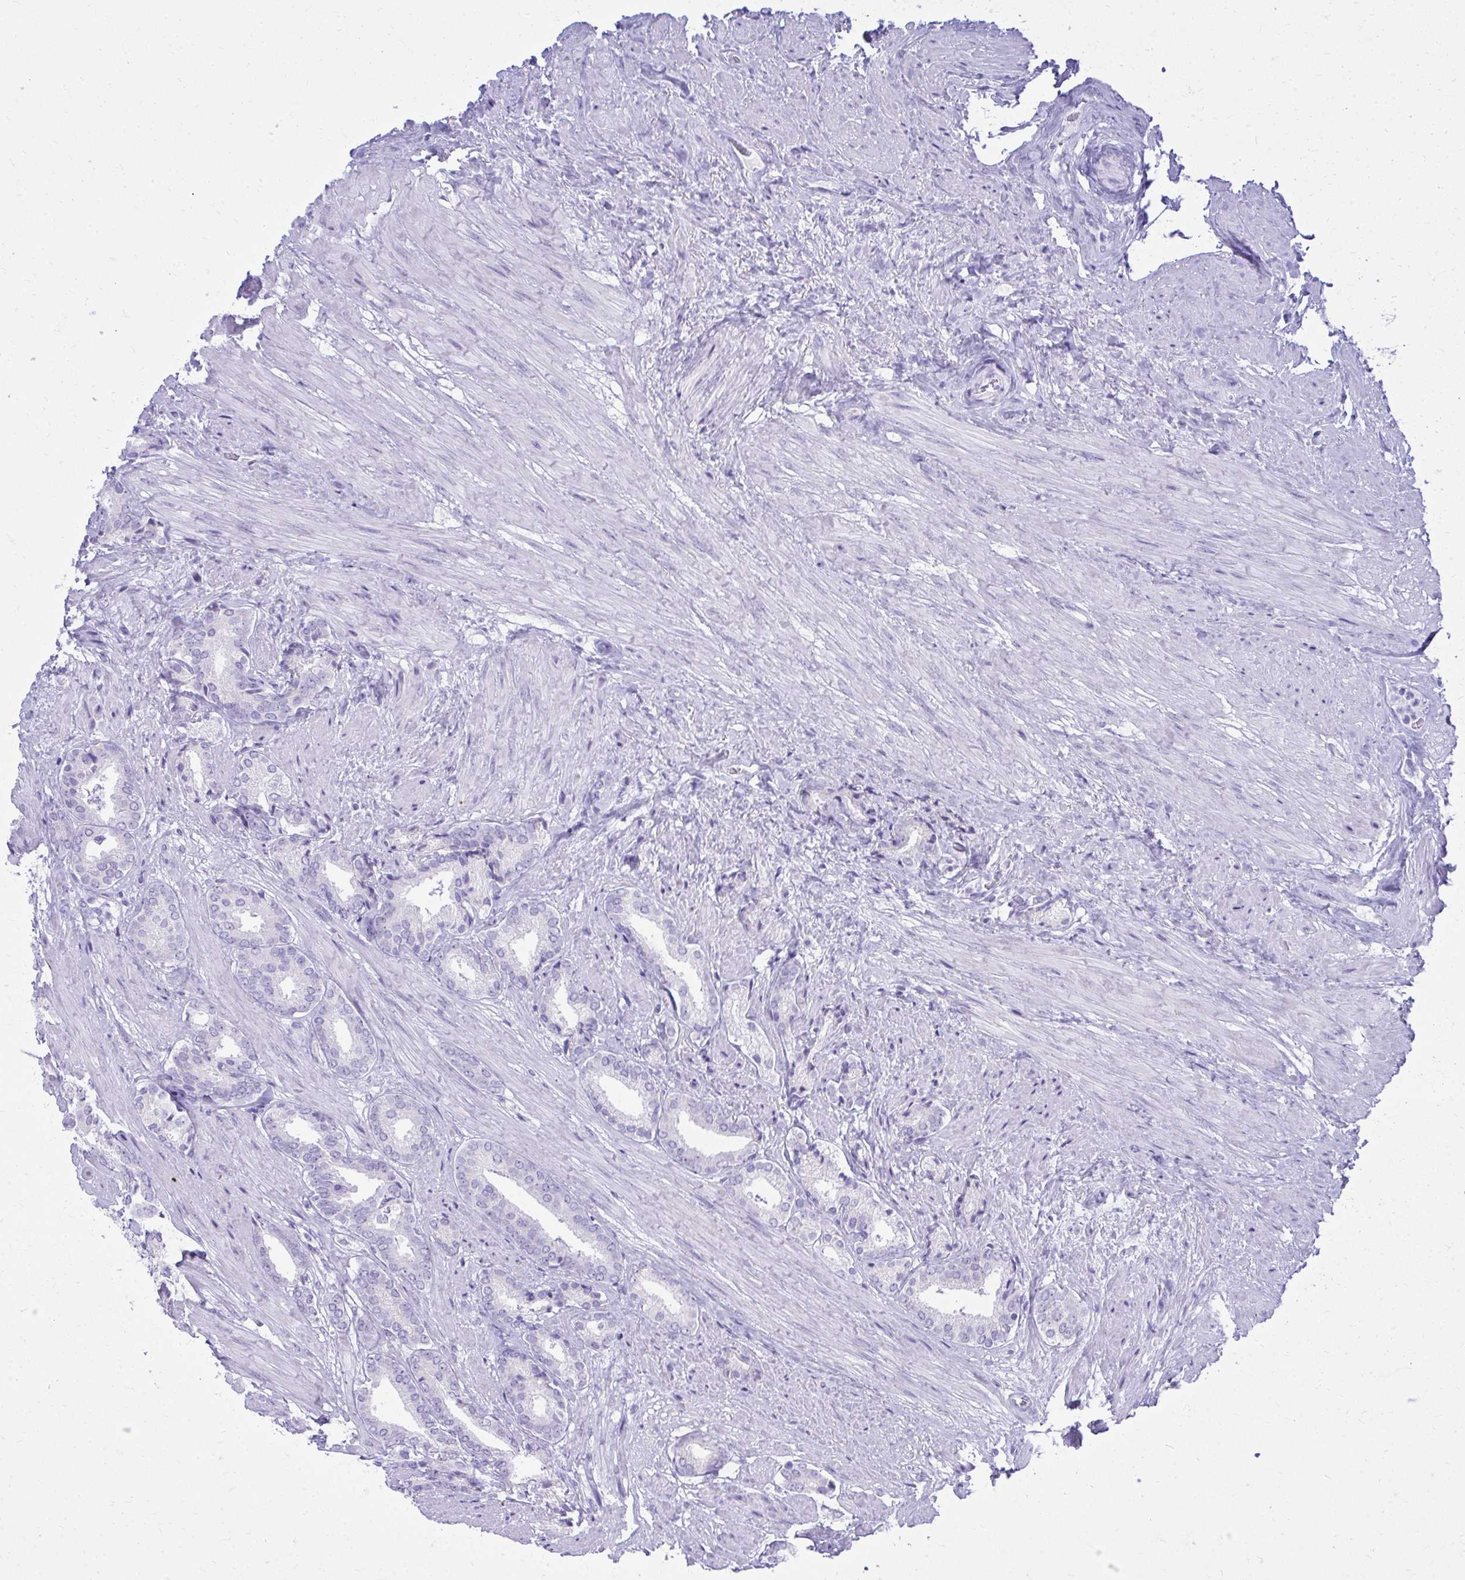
{"staining": {"intensity": "negative", "quantity": "none", "location": "none"}, "tissue": "prostate cancer", "cell_type": "Tumor cells", "image_type": "cancer", "snomed": [{"axis": "morphology", "description": "Adenocarcinoma, High grade"}, {"axis": "topography", "description": "Prostate"}], "caption": "DAB (3,3'-diaminobenzidine) immunohistochemical staining of human prostate cancer (adenocarcinoma (high-grade)) reveals no significant expression in tumor cells. (DAB immunohistochemistry with hematoxylin counter stain).", "gene": "RALYL", "patient": {"sex": "male", "age": 56}}